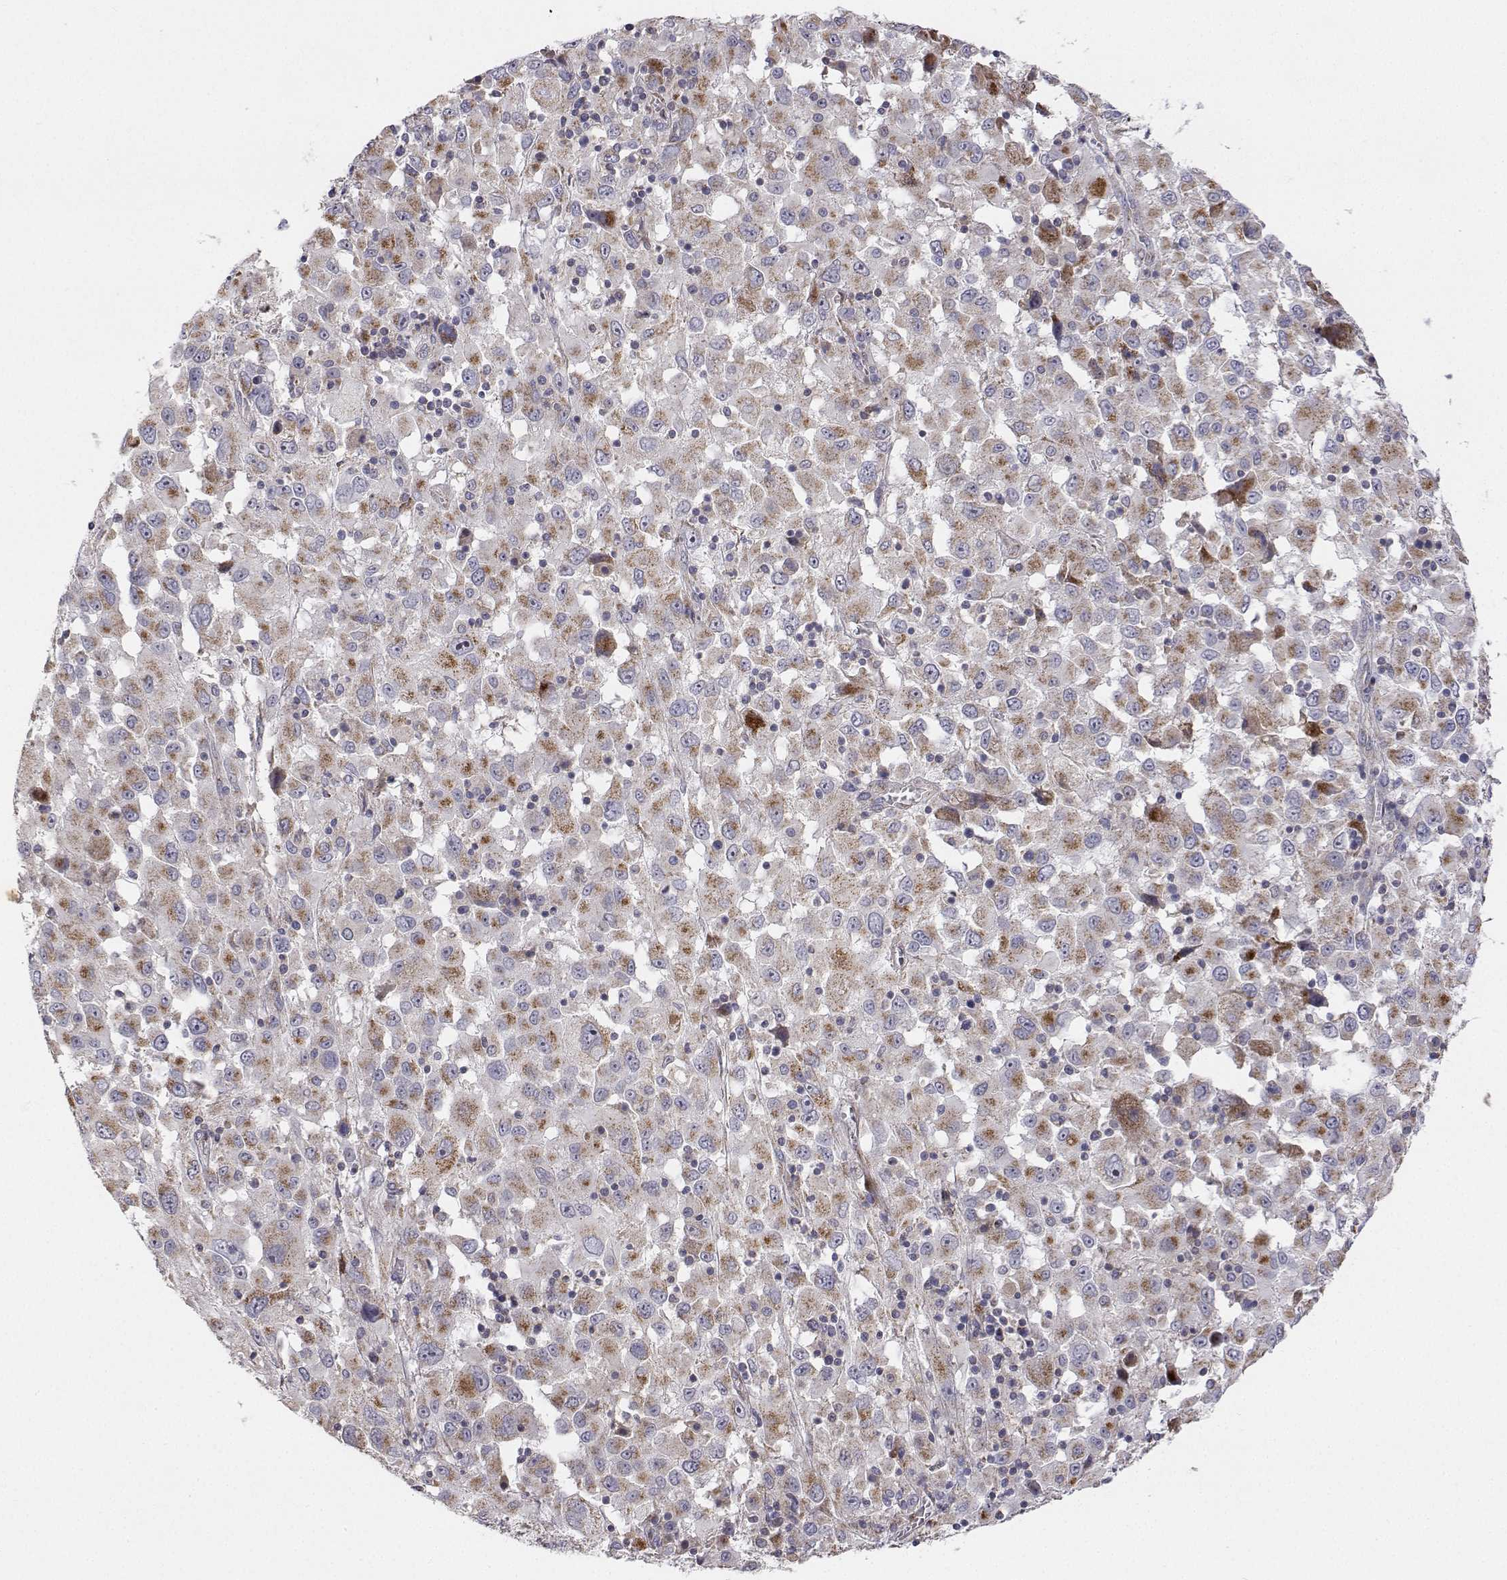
{"staining": {"intensity": "moderate", "quantity": "25%-75%", "location": "cytoplasmic/membranous"}, "tissue": "melanoma", "cell_type": "Tumor cells", "image_type": "cancer", "snomed": [{"axis": "morphology", "description": "Malignant melanoma, Metastatic site"}, {"axis": "topography", "description": "Soft tissue"}], "caption": "Approximately 25%-75% of tumor cells in human melanoma display moderate cytoplasmic/membranous protein staining as visualized by brown immunohistochemical staining.", "gene": "MRPL3", "patient": {"sex": "male", "age": 50}}